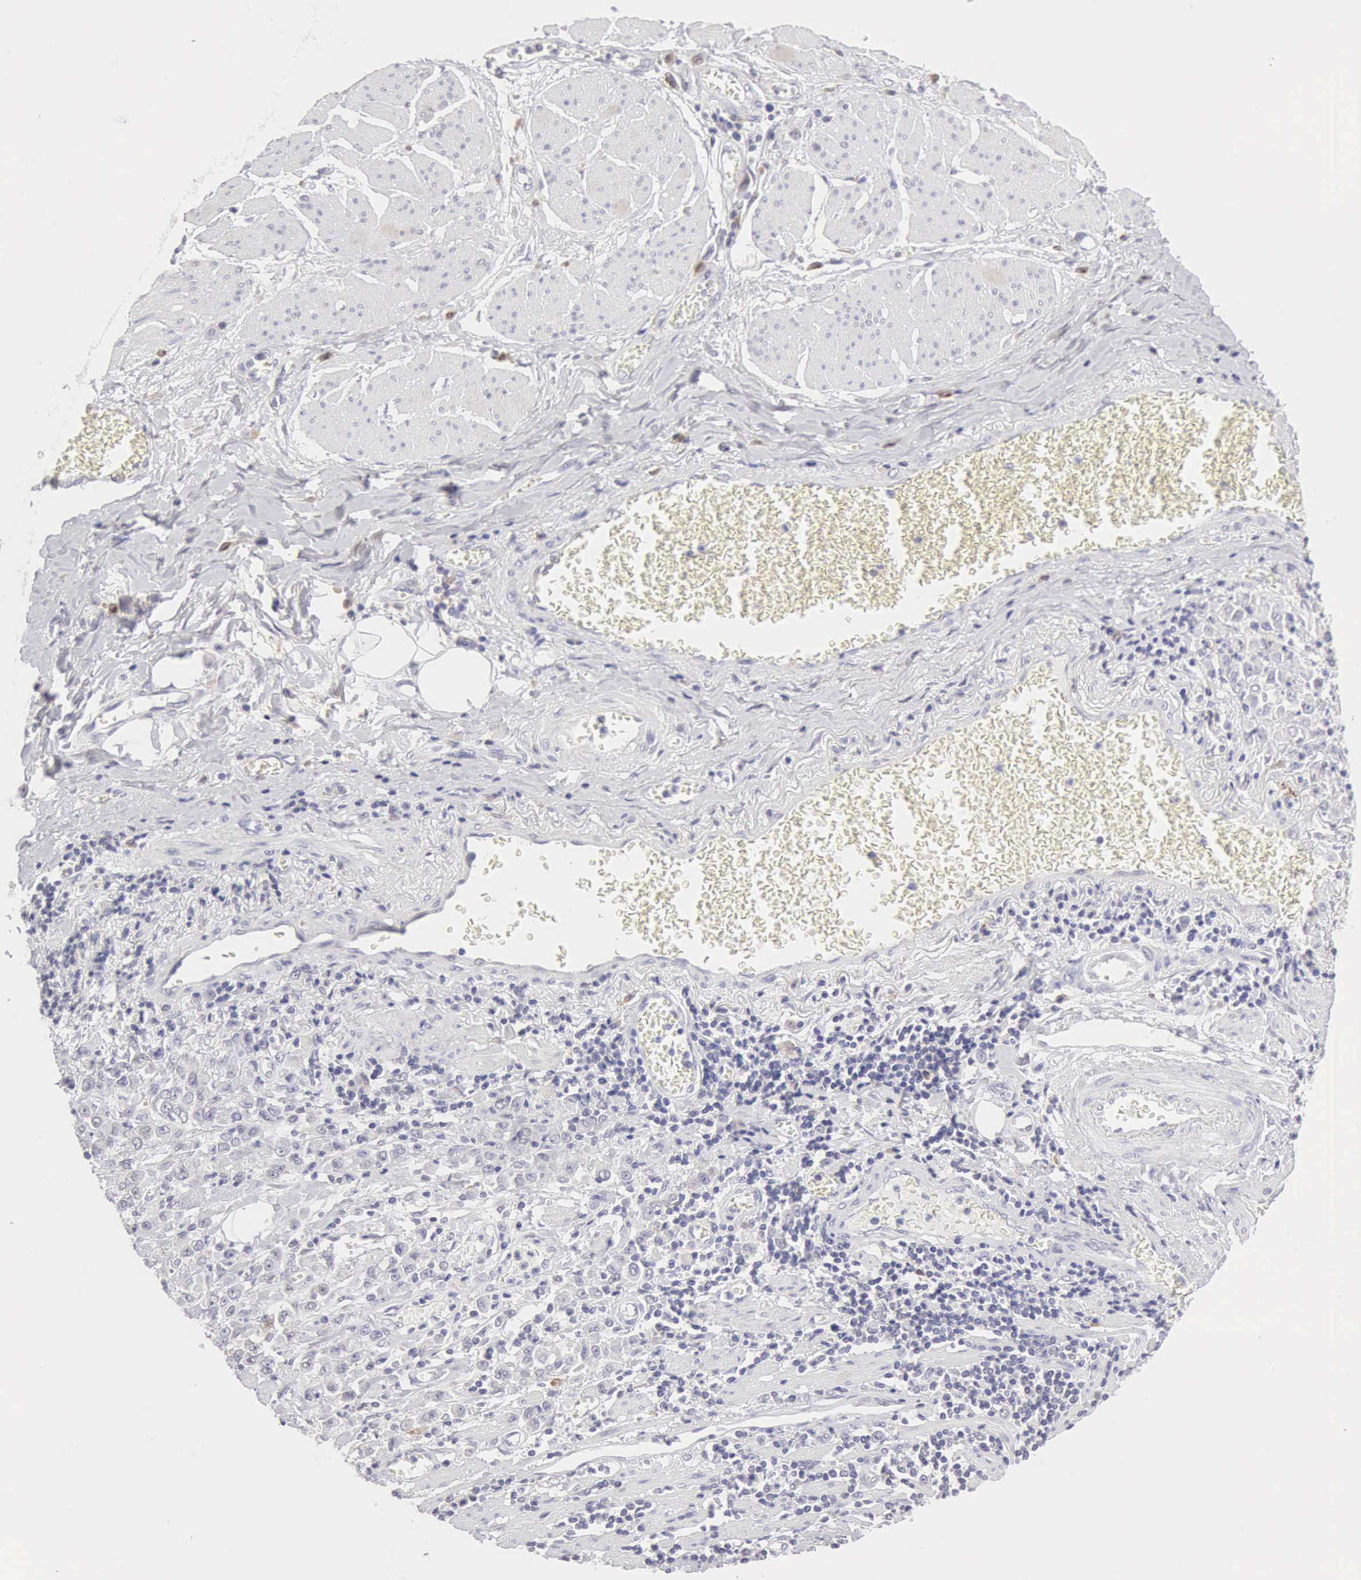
{"staining": {"intensity": "negative", "quantity": "none", "location": "none"}, "tissue": "stomach cancer", "cell_type": "Tumor cells", "image_type": "cancer", "snomed": [{"axis": "morphology", "description": "Adenocarcinoma, NOS"}, {"axis": "topography", "description": "Stomach"}], "caption": "The micrograph displays no significant expression in tumor cells of stomach adenocarcinoma.", "gene": "RNASE1", "patient": {"sex": "male", "age": 72}}